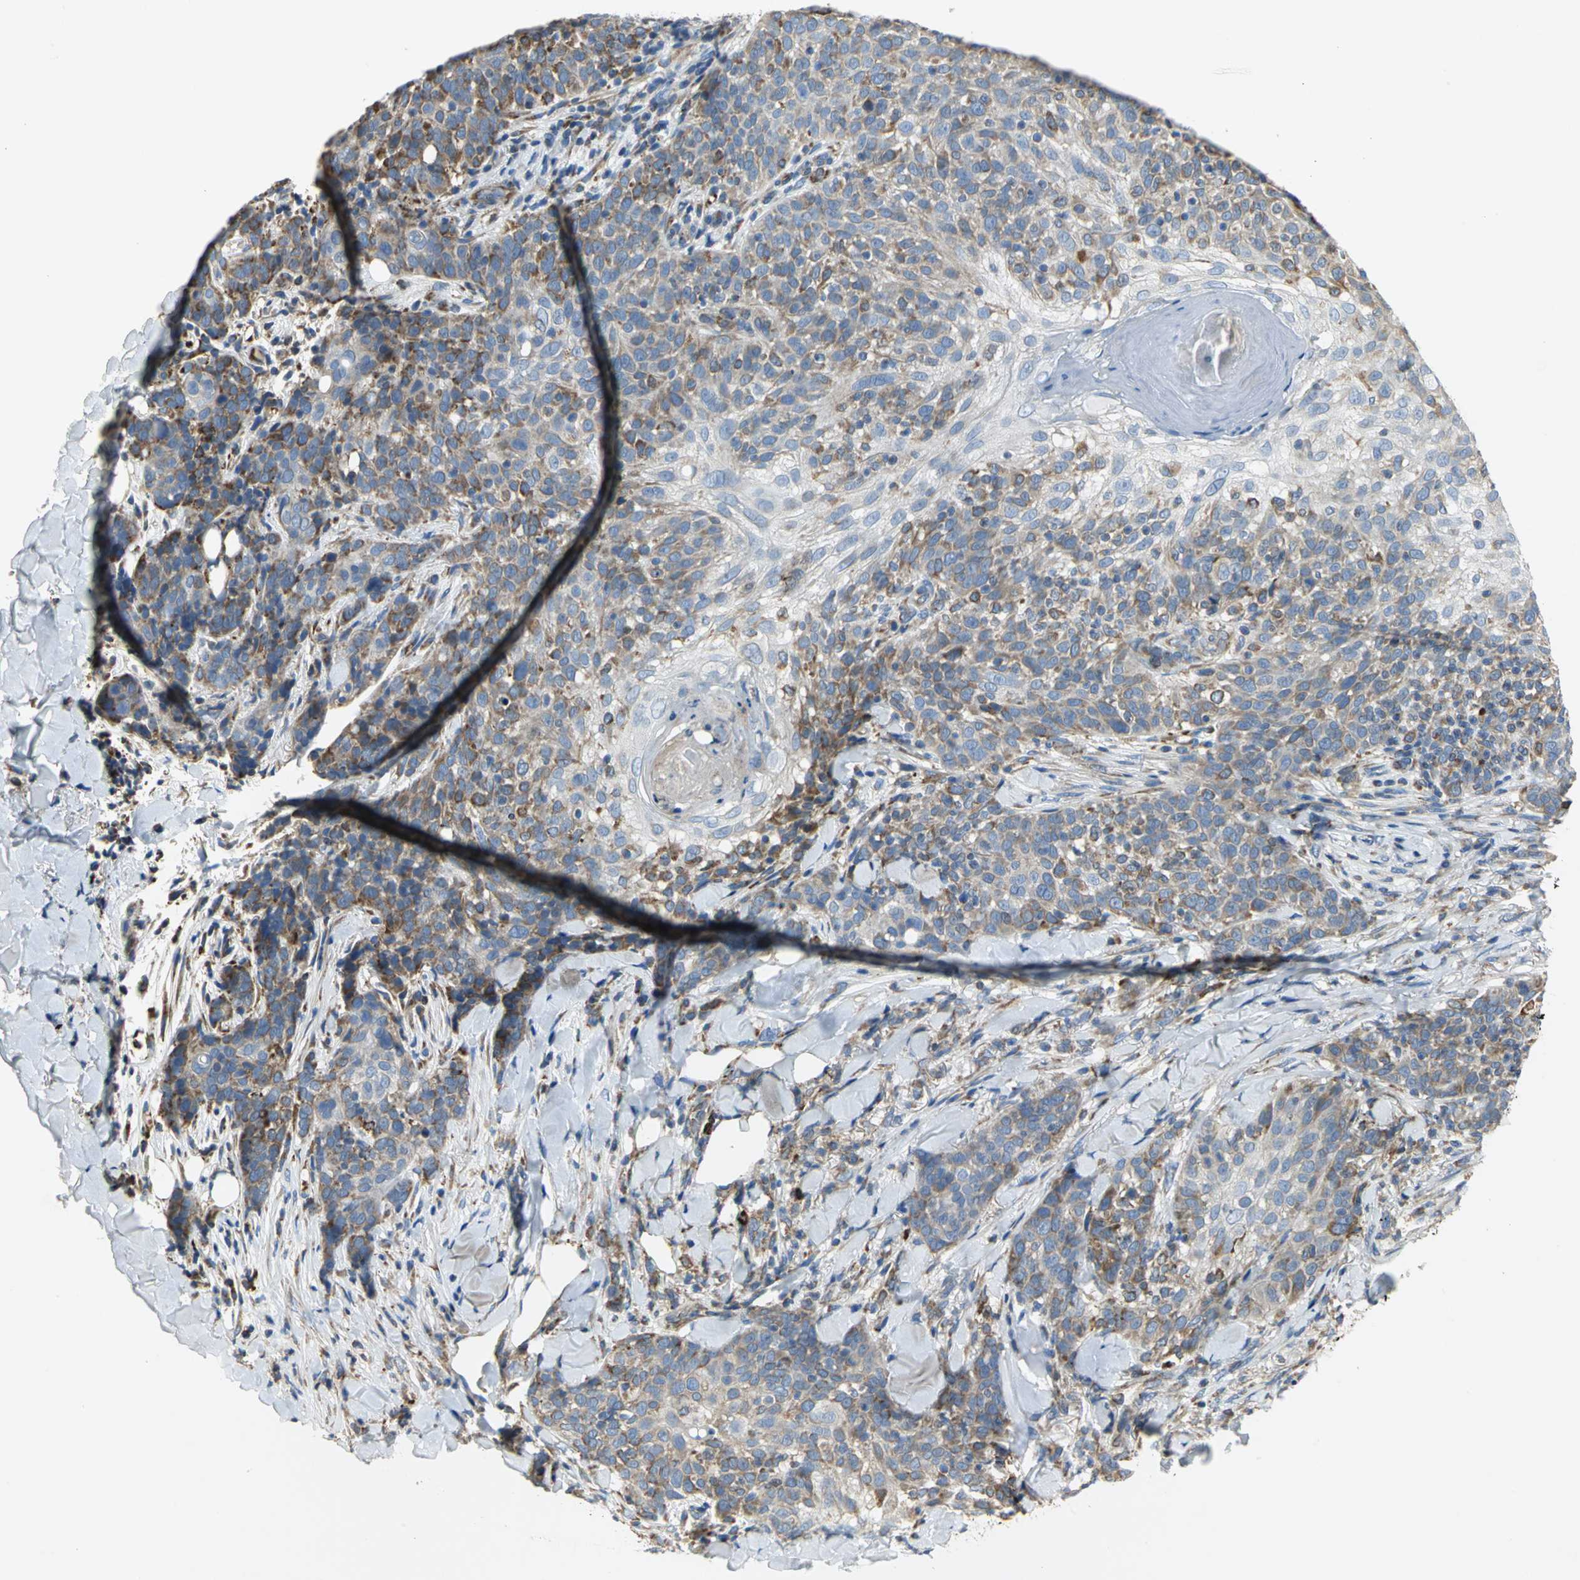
{"staining": {"intensity": "strong", "quantity": "25%-75%", "location": "cytoplasmic/membranous"}, "tissue": "skin cancer", "cell_type": "Tumor cells", "image_type": "cancer", "snomed": [{"axis": "morphology", "description": "Normal tissue, NOS"}, {"axis": "morphology", "description": "Squamous cell carcinoma, NOS"}, {"axis": "topography", "description": "Skin"}], "caption": "An image of human squamous cell carcinoma (skin) stained for a protein reveals strong cytoplasmic/membranous brown staining in tumor cells. The protein is shown in brown color, while the nuclei are stained blue.", "gene": "TULP4", "patient": {"sex": "female", "age": 83}}